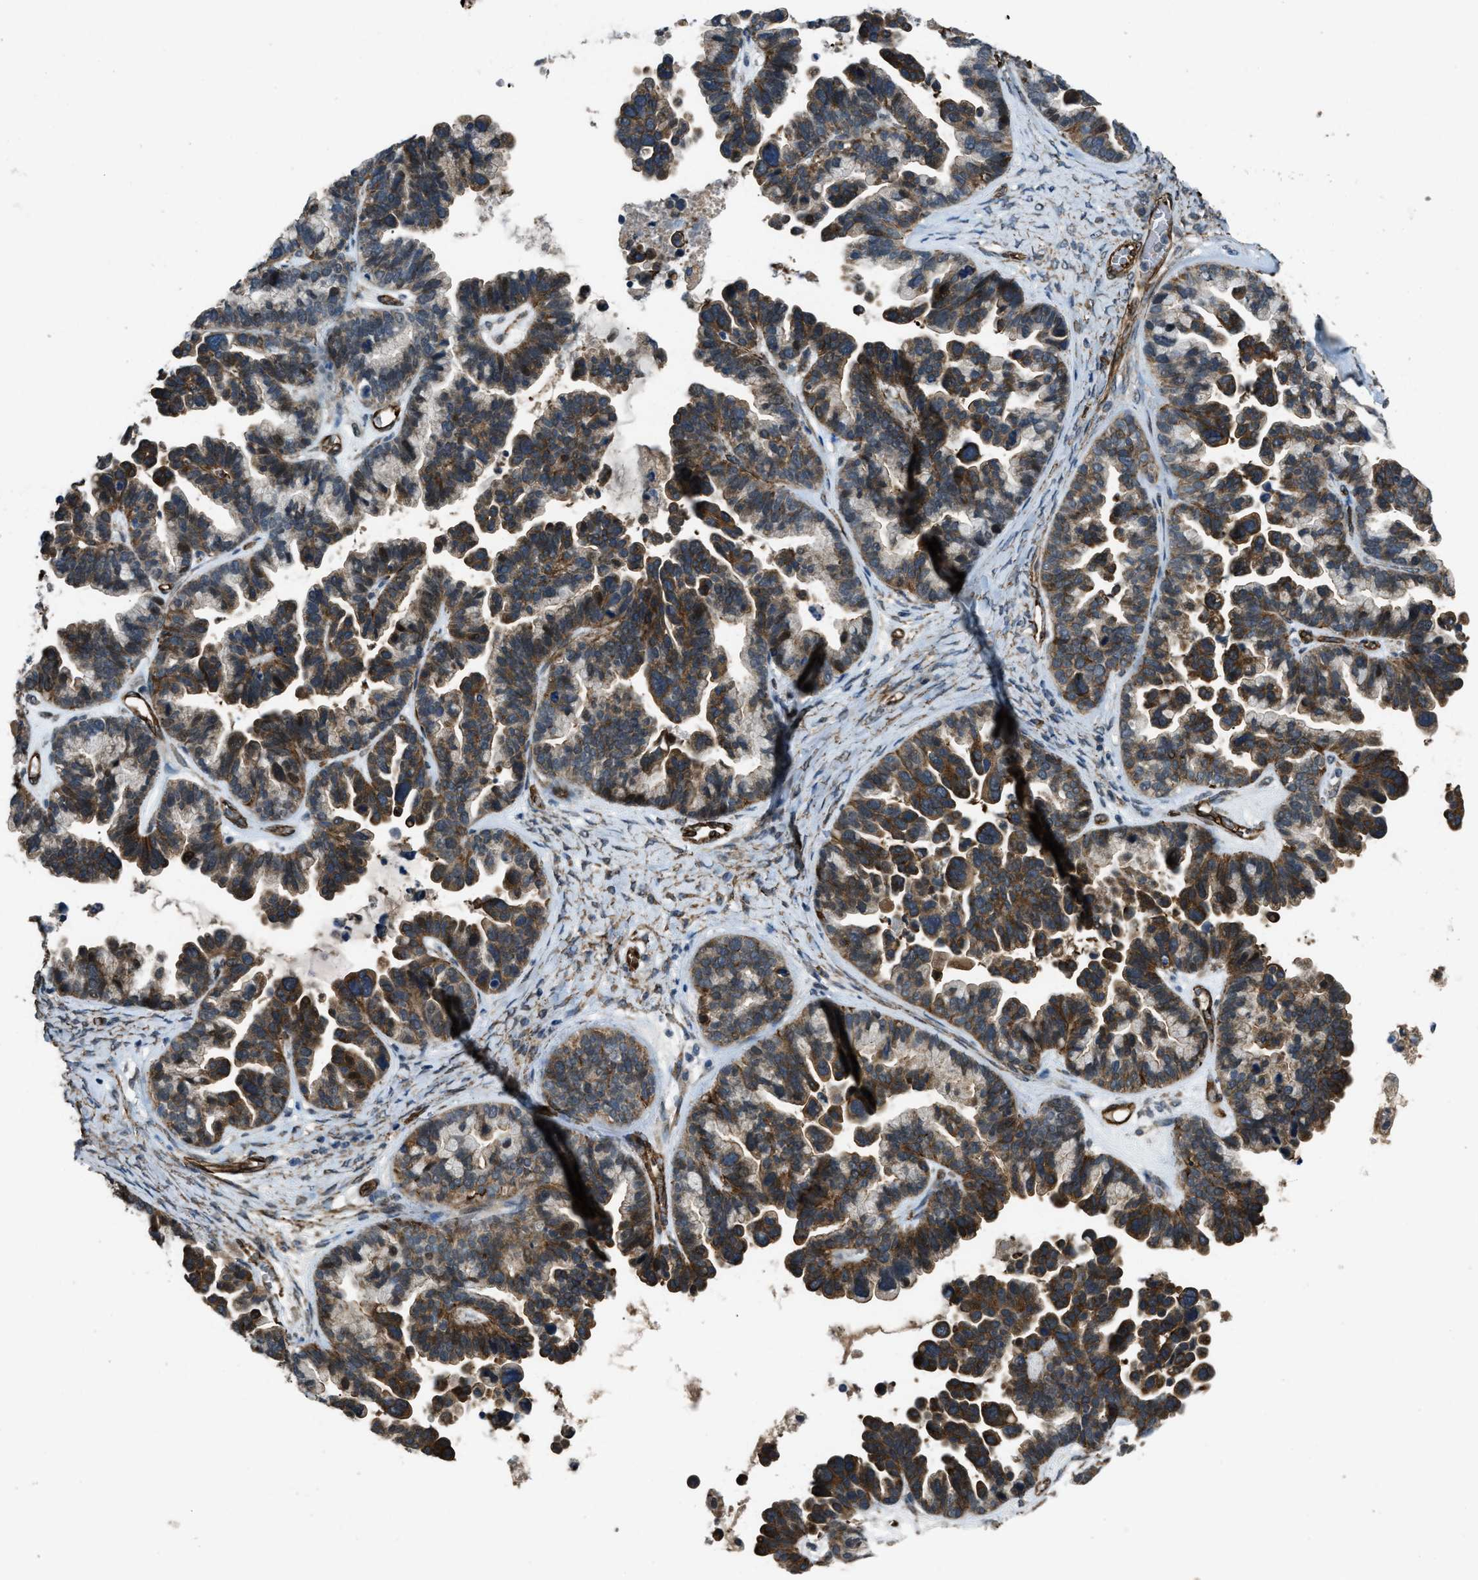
{"staining": {"intensity": "strong", "quantity": ">75%", "location": "cytoplasmic/membranous"}, "tissue": "ovarian cancer", "cell_type": "Tumor cells", "image_type": "cancer", "snomed": [{"axis": "morphology", "description": "Cystadenocarcinoma, serous, NOS"}, {"axis": "topography", "description": "Ovary"}], "caption": "Protein analysis of ovarian cancer (serous cystadenocarcinoma) tissue shows strong cytoplasmic/membranous positivity in approximately >75% of tumor cells.", "gene": "NMB", "patient": {"sex": "female", "age": 56}}